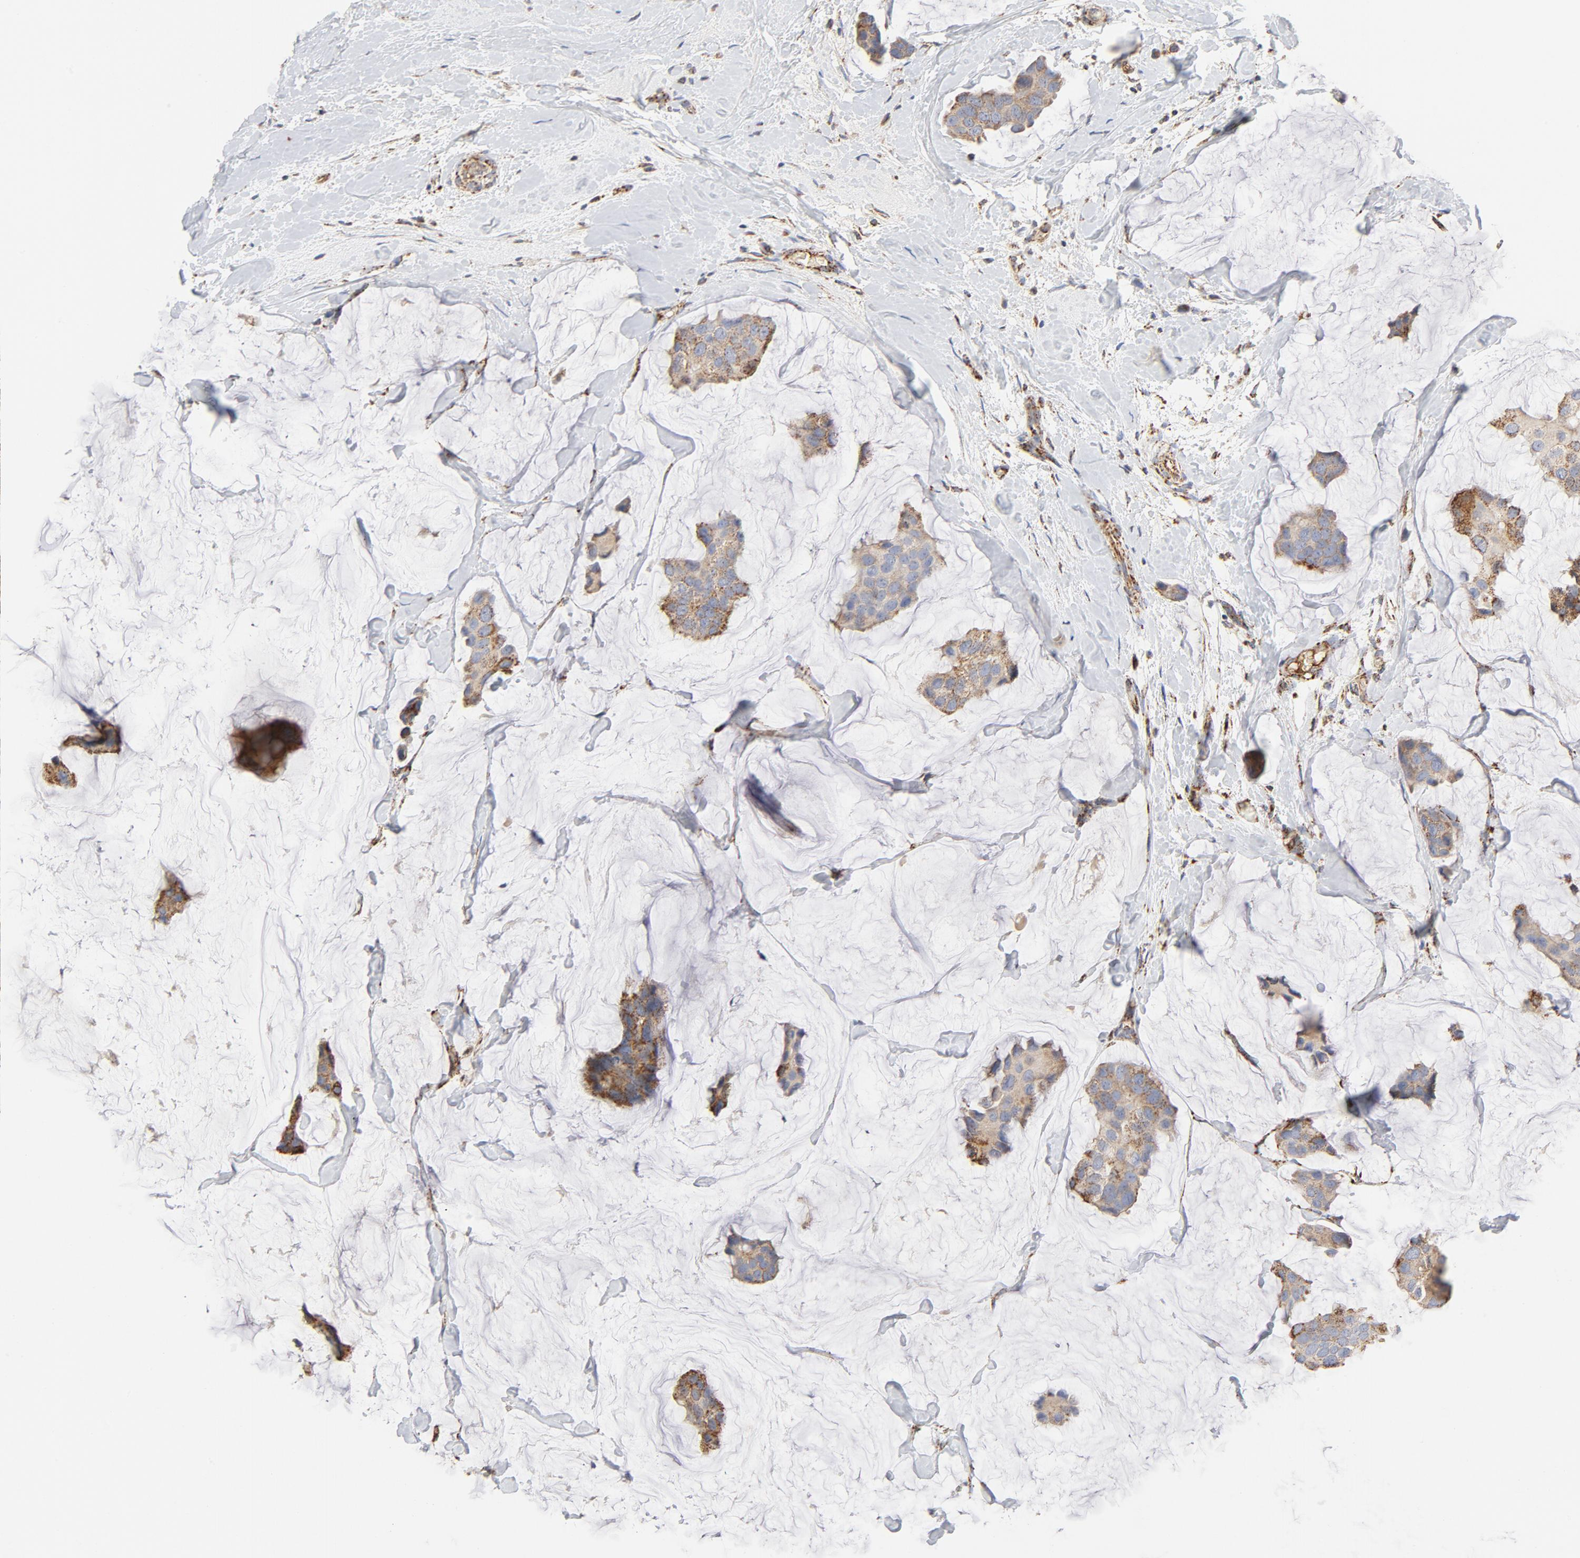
{"staining": {"intensity": "moderate", "quantity": ">75%", "location": "cytoplasmic/membranous"}, "tissue": "breast cancer", "cell_type": "Tumor cells", "image_type": "cancer", "snomed": [{"axis": "morphology", "description": "Normal tissue, NOS"}, {"axis": "morphology", "description": "Duct carcinoma"}, {"axis": "topography", "description": "Breast"}], "caption": "The image exhibits immunohistochemical staining of breast cancer (infiltrating ductal carcinoma). There is moderate cytoplasmic/membranous positivity is present in approximately >75% of tumor cells. The protein of interest is stained brown, and the nuclei are stained in blue (DAB IHC with brightfield microscopy, high magnification).", "gene": "PCNX4", "patient": {"sex": "female", "age": 50}}